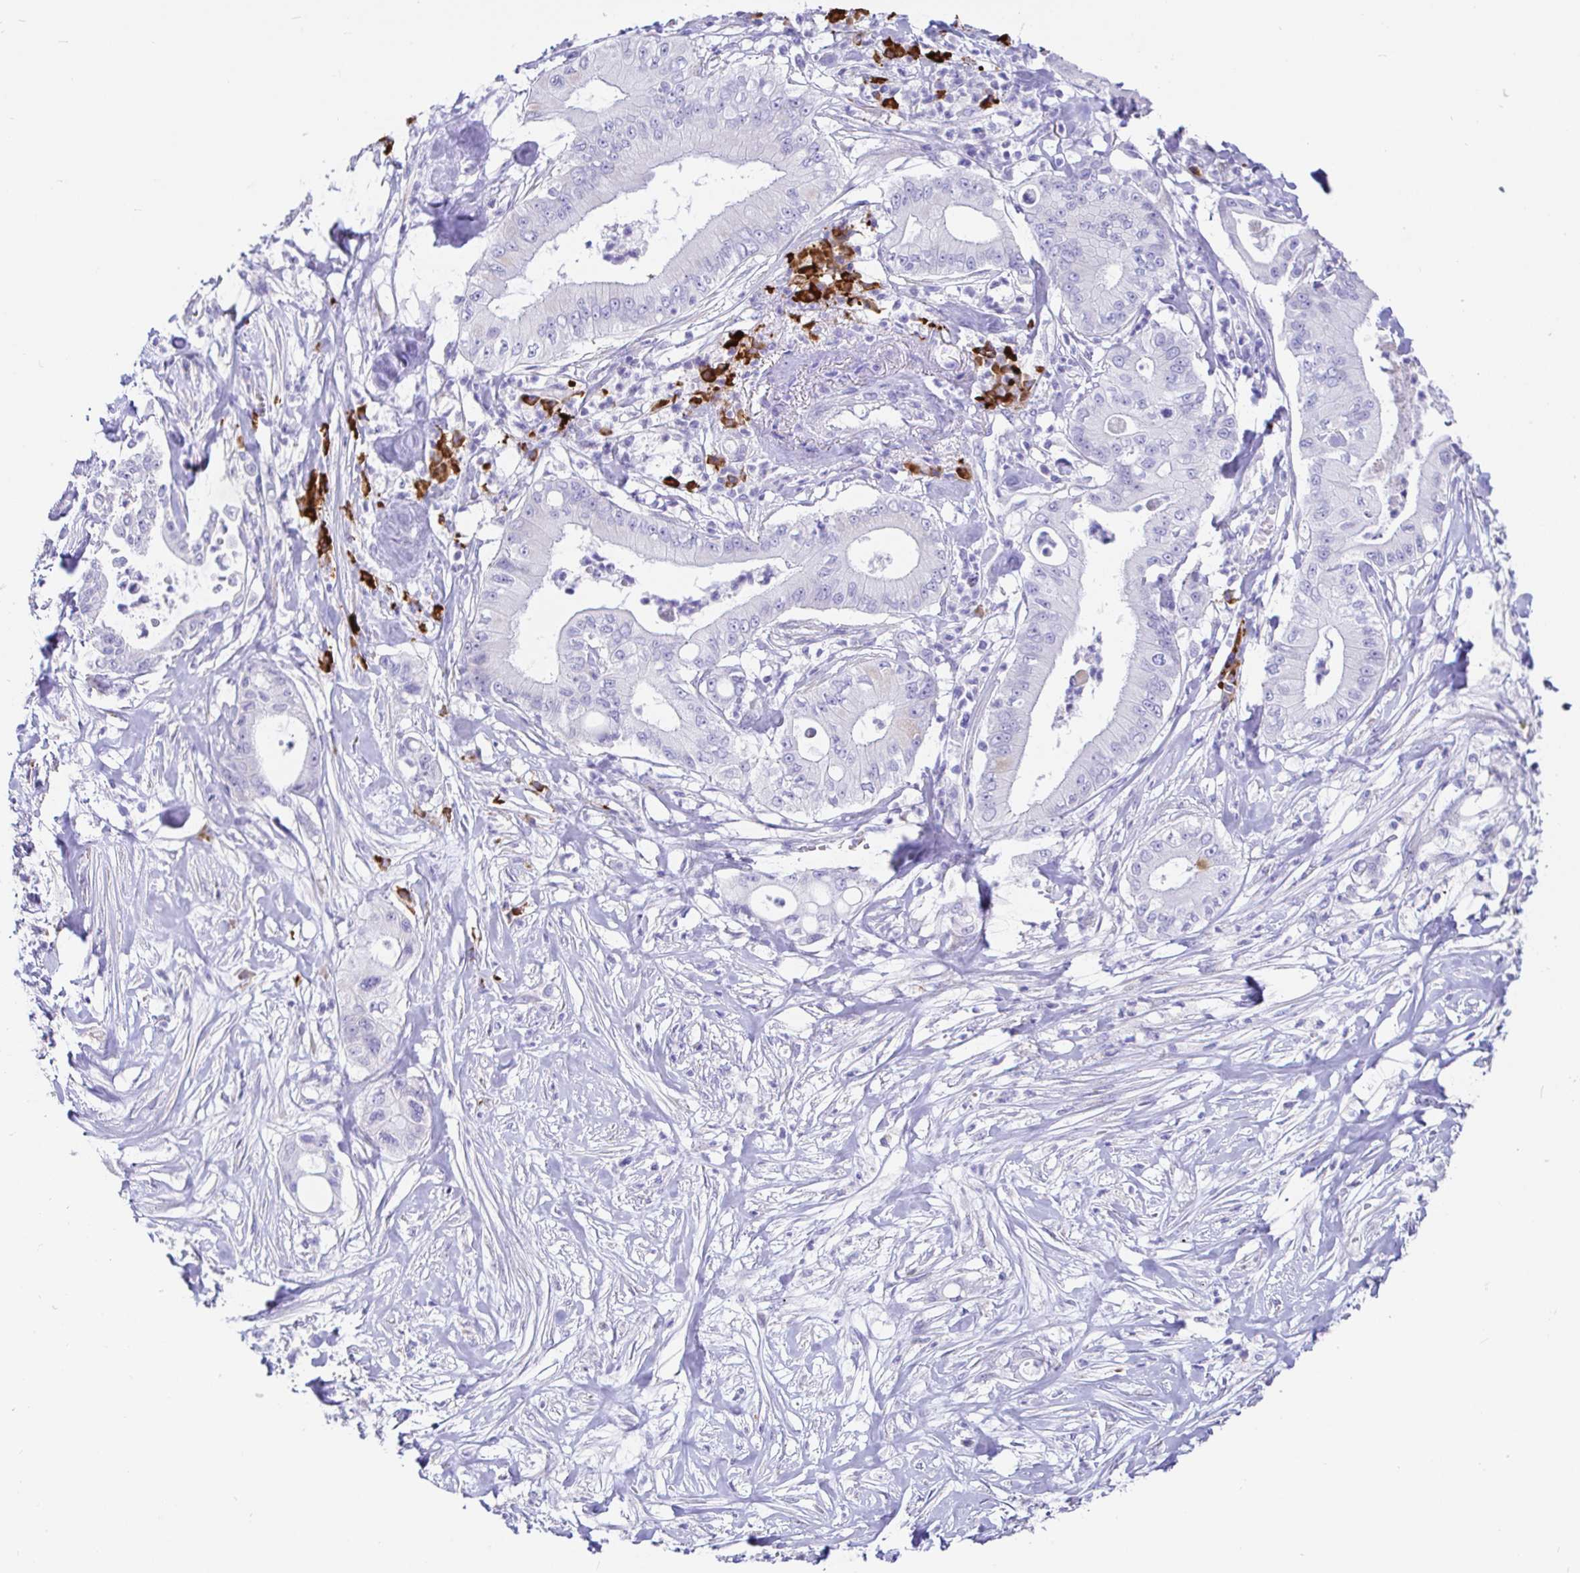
{"staining": {"intensity": "negative", "quantity": "none", "location": "none"}, "tissue": "pancreatic cancer", "cell_type": "Tumor cells", "image_type": "cancer", "snomed": [{"axis": "morphology", "description": "Adenocarcinoma, NOS"}, {"axis": "topography", "description": "Pancreas"}], "caption": "Tumor cells show no significant expression in pancreatic cancer.", "gene": "CCDC62", "patient": {"sex": "male", "age": 71}}